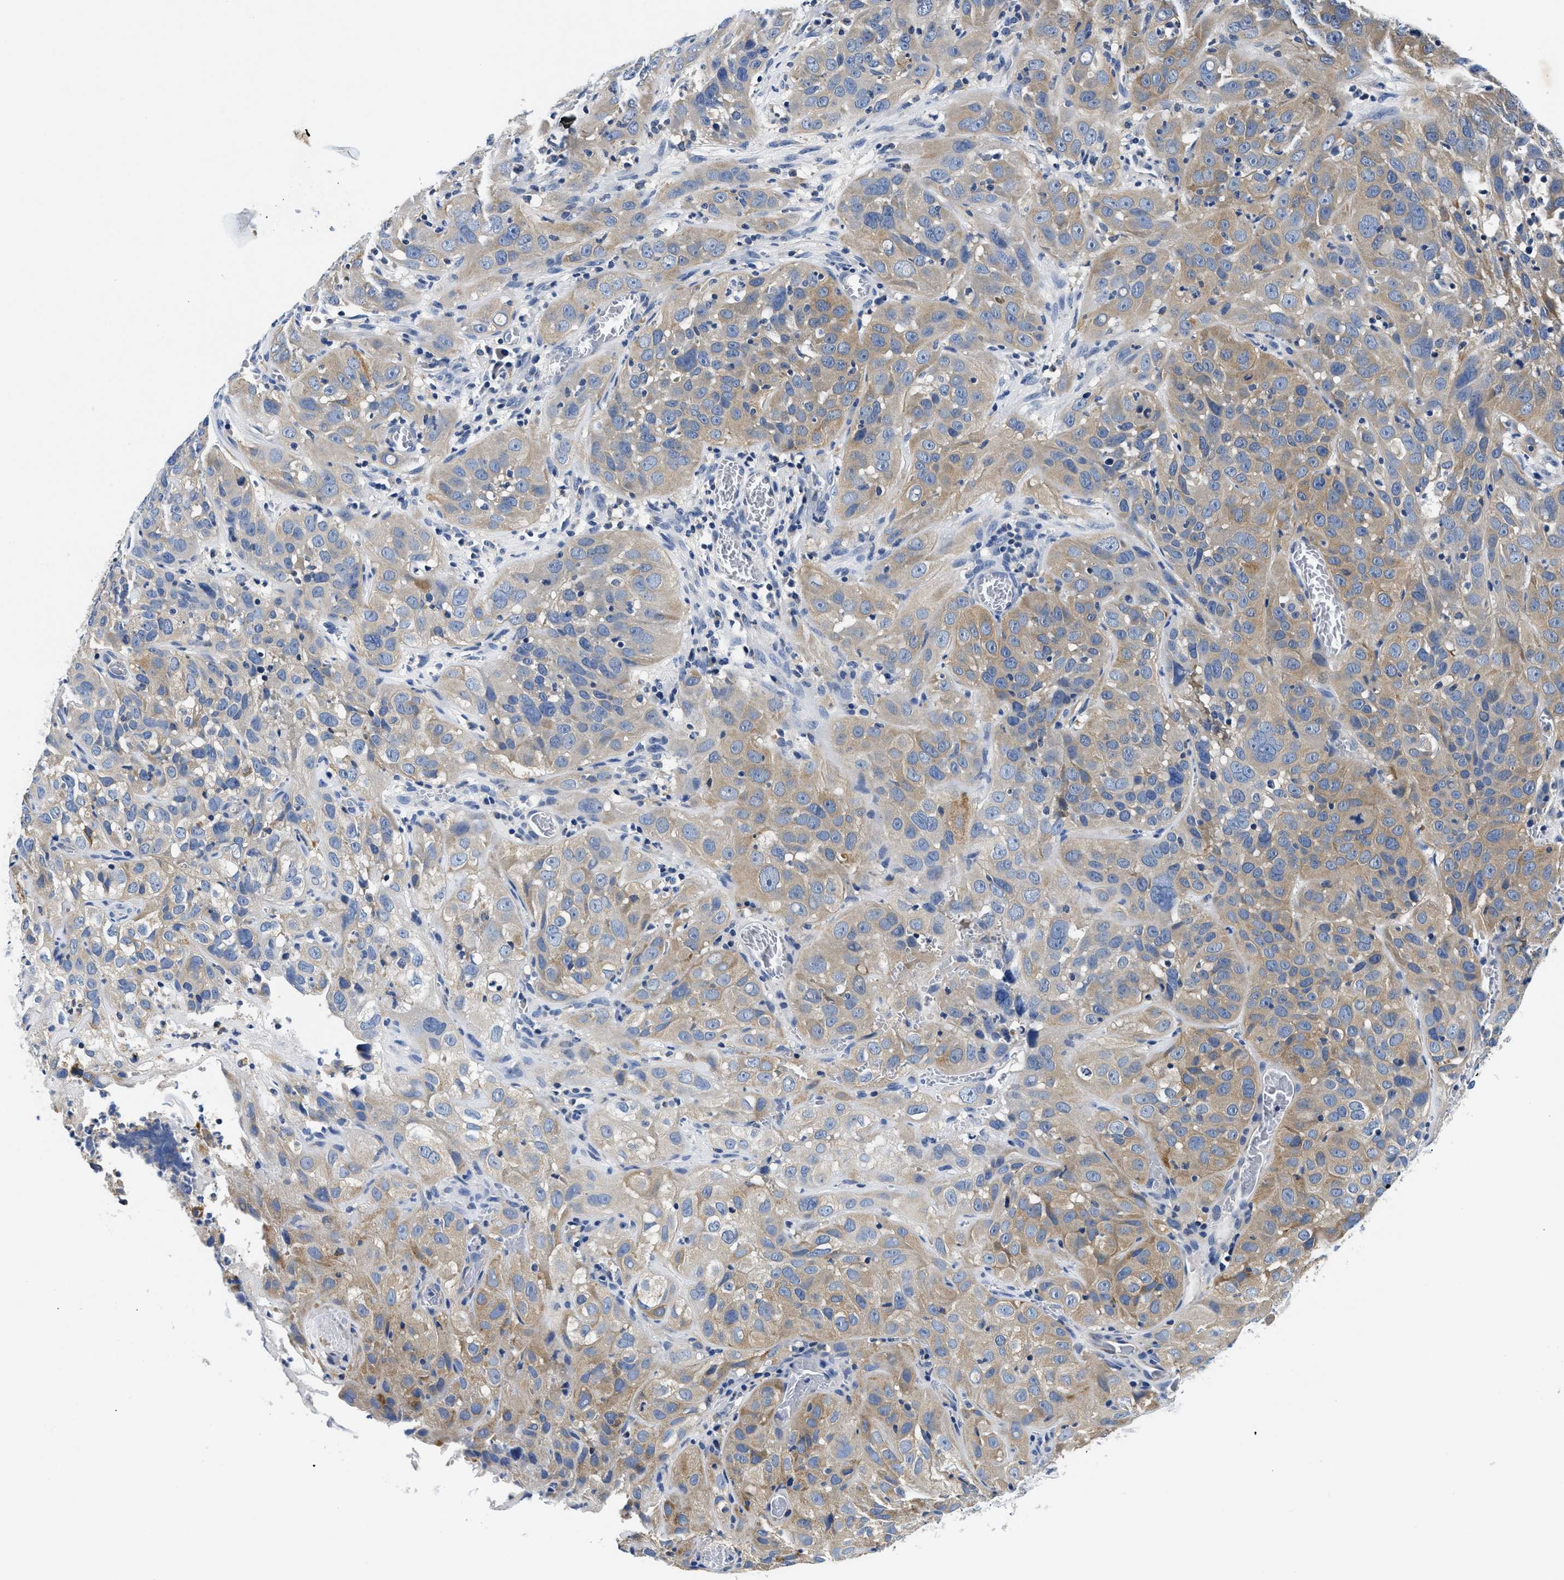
{"staining": {"intensity": "weak", "quantity": ">75%", "location": "cytoplasmic/membranous"}, "tissue": "cervical cancer", "cell_type": "Tumor cells", "image_type": "cancer", "snomed": [{"axis": "morphology", "description": "Squamous cell carcinoma, NOS"}, {"axis": "topography", "description": "Cervix"}], "caption": "Tumor cells exhibit weak cytoplasmic/membranous positivity in approximately >75% of cells in cervical squamous cell carcinoma.", "gene": "MEA1", "patient": {"sex": "female", "age": 32}}